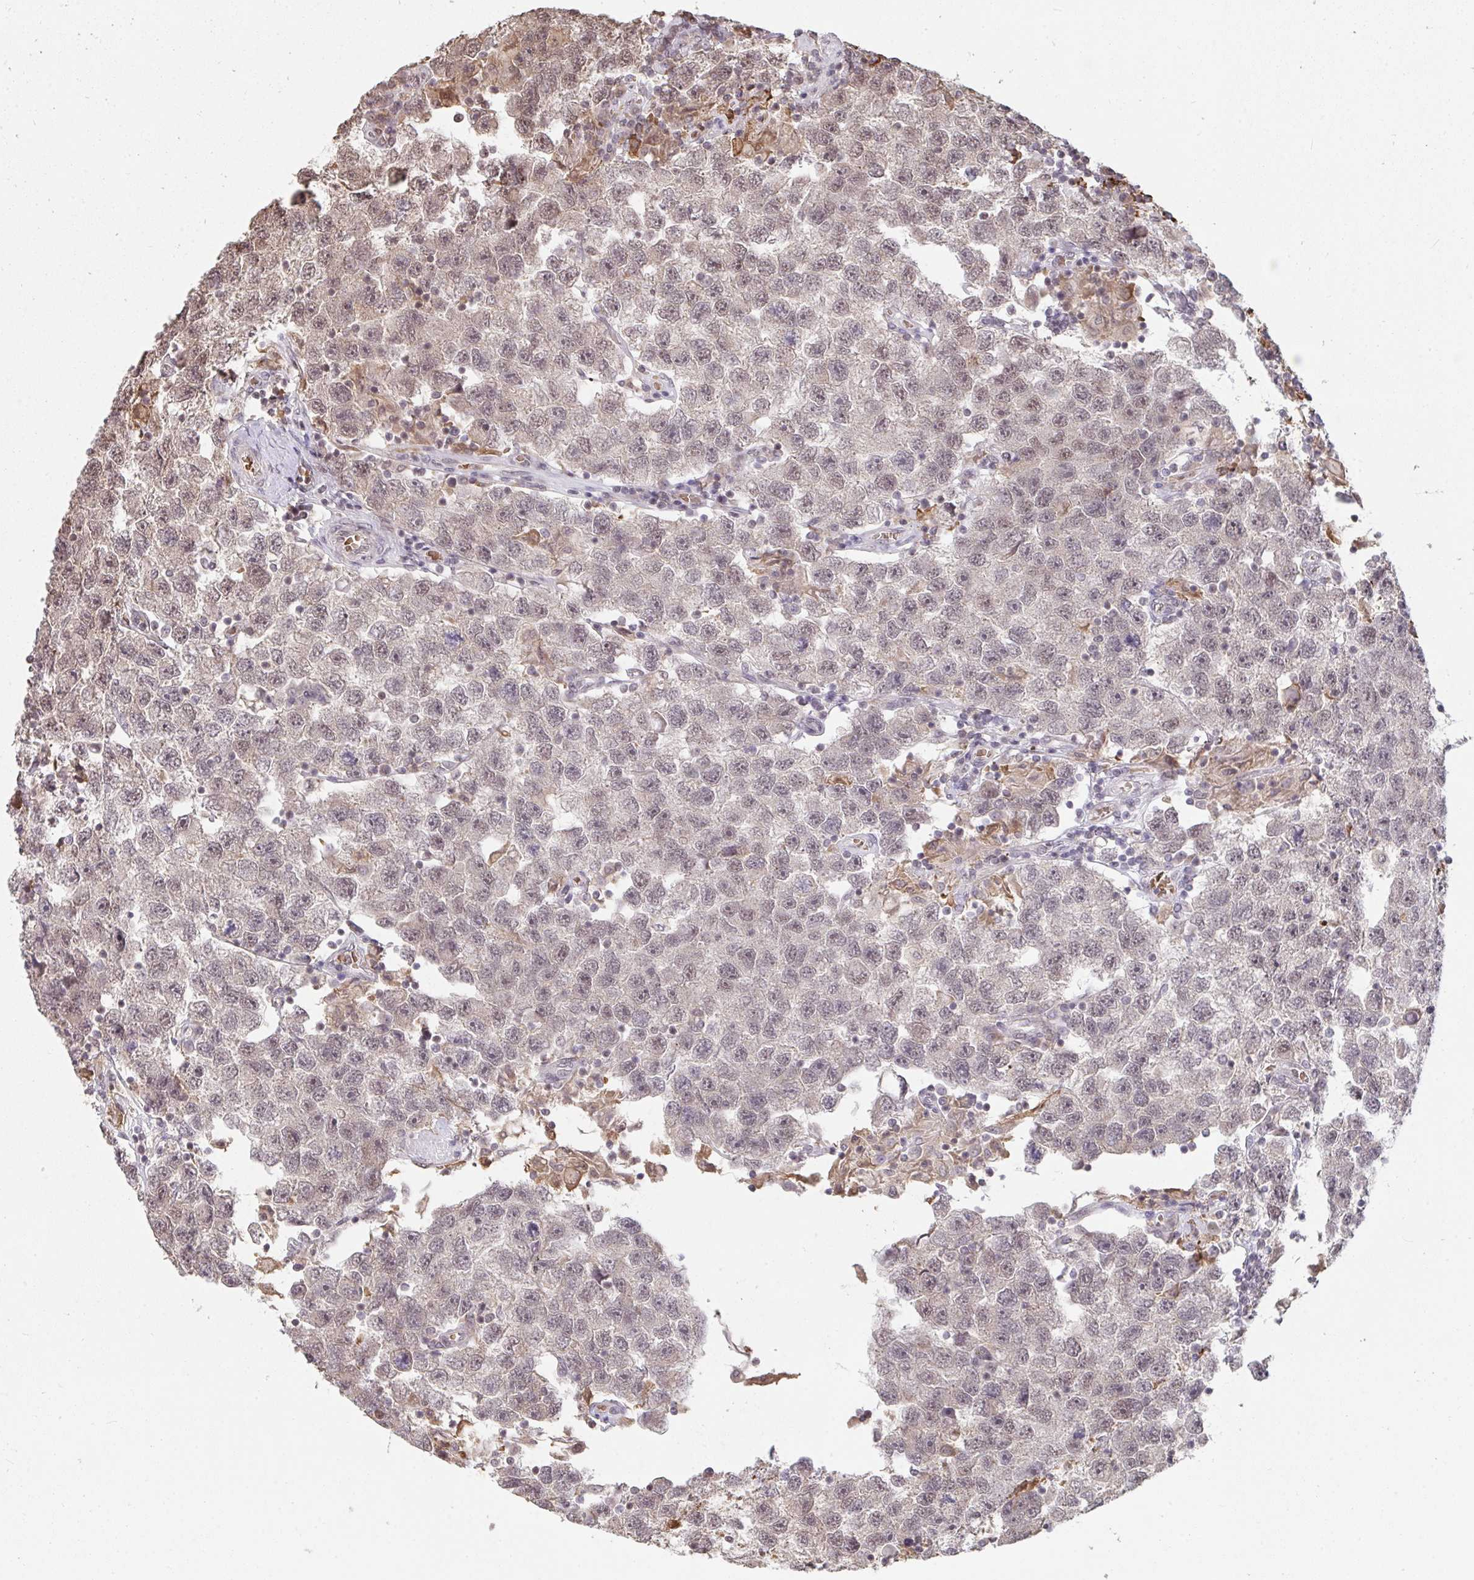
{"staining": {"intensity": "moderate", "quantity": "25%-75%", "location": "cytoplasmic/membranous,nuclear"}, "tissue": "testis cancer", "cell_type": "Tumor cells", "image_type": "cancer", "snomed": [{"axis": "morphology", "description": "Seminoma, NOS"}, {"axis": "topography", "description": "Testis"}], "caption": "Tumor cells exhibit medium levels of moderate cytoplasmic/membranous and nuclear expression in approximately 25%-75% of cells in human testis seminoma.", "gene": "SAP30", "patient": {"sex": "male", "age": 26}}